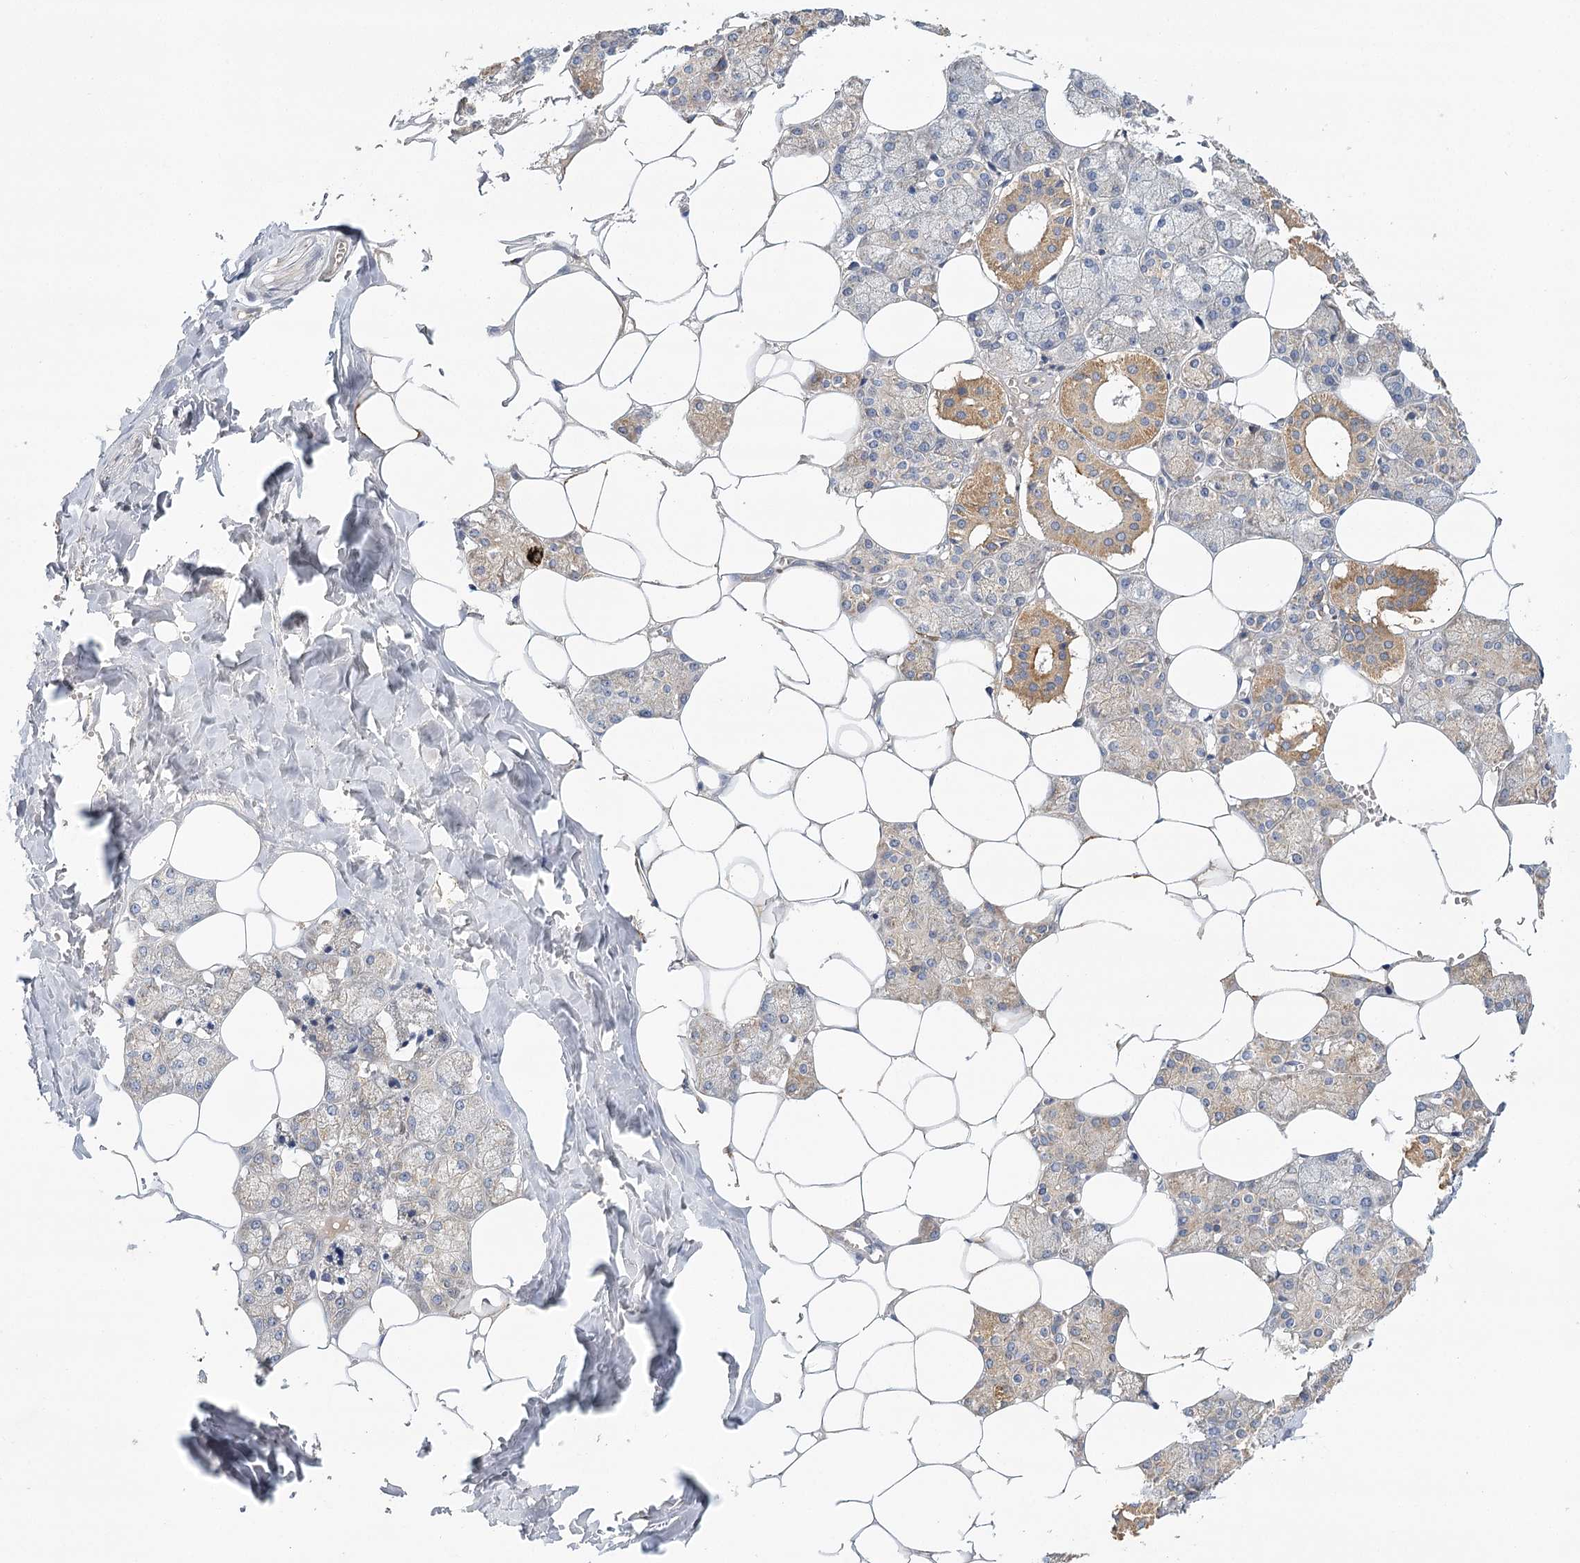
{"staining": {"intensity": "moderate", "quantity": "<25%", "location": "cytoplasmic/membranous"}, "tissue": "salivary gland", "cell_type": "Glandular cells", "image_type": "normal", "snomed": [{"axis": "morphology", "description": "Normal tissue, NOS"}, {"axis": "topography", "description": "Salivary gland"}], "caption": "Moderate cytoplasmic/membranous expression is identified in about <25% of glandular cells in benign salivary gland. (Brightfield microscopy of DAB IHC at high magnification).", "gene": "LSS", "patient": {"sex": "male", "age": 62}}